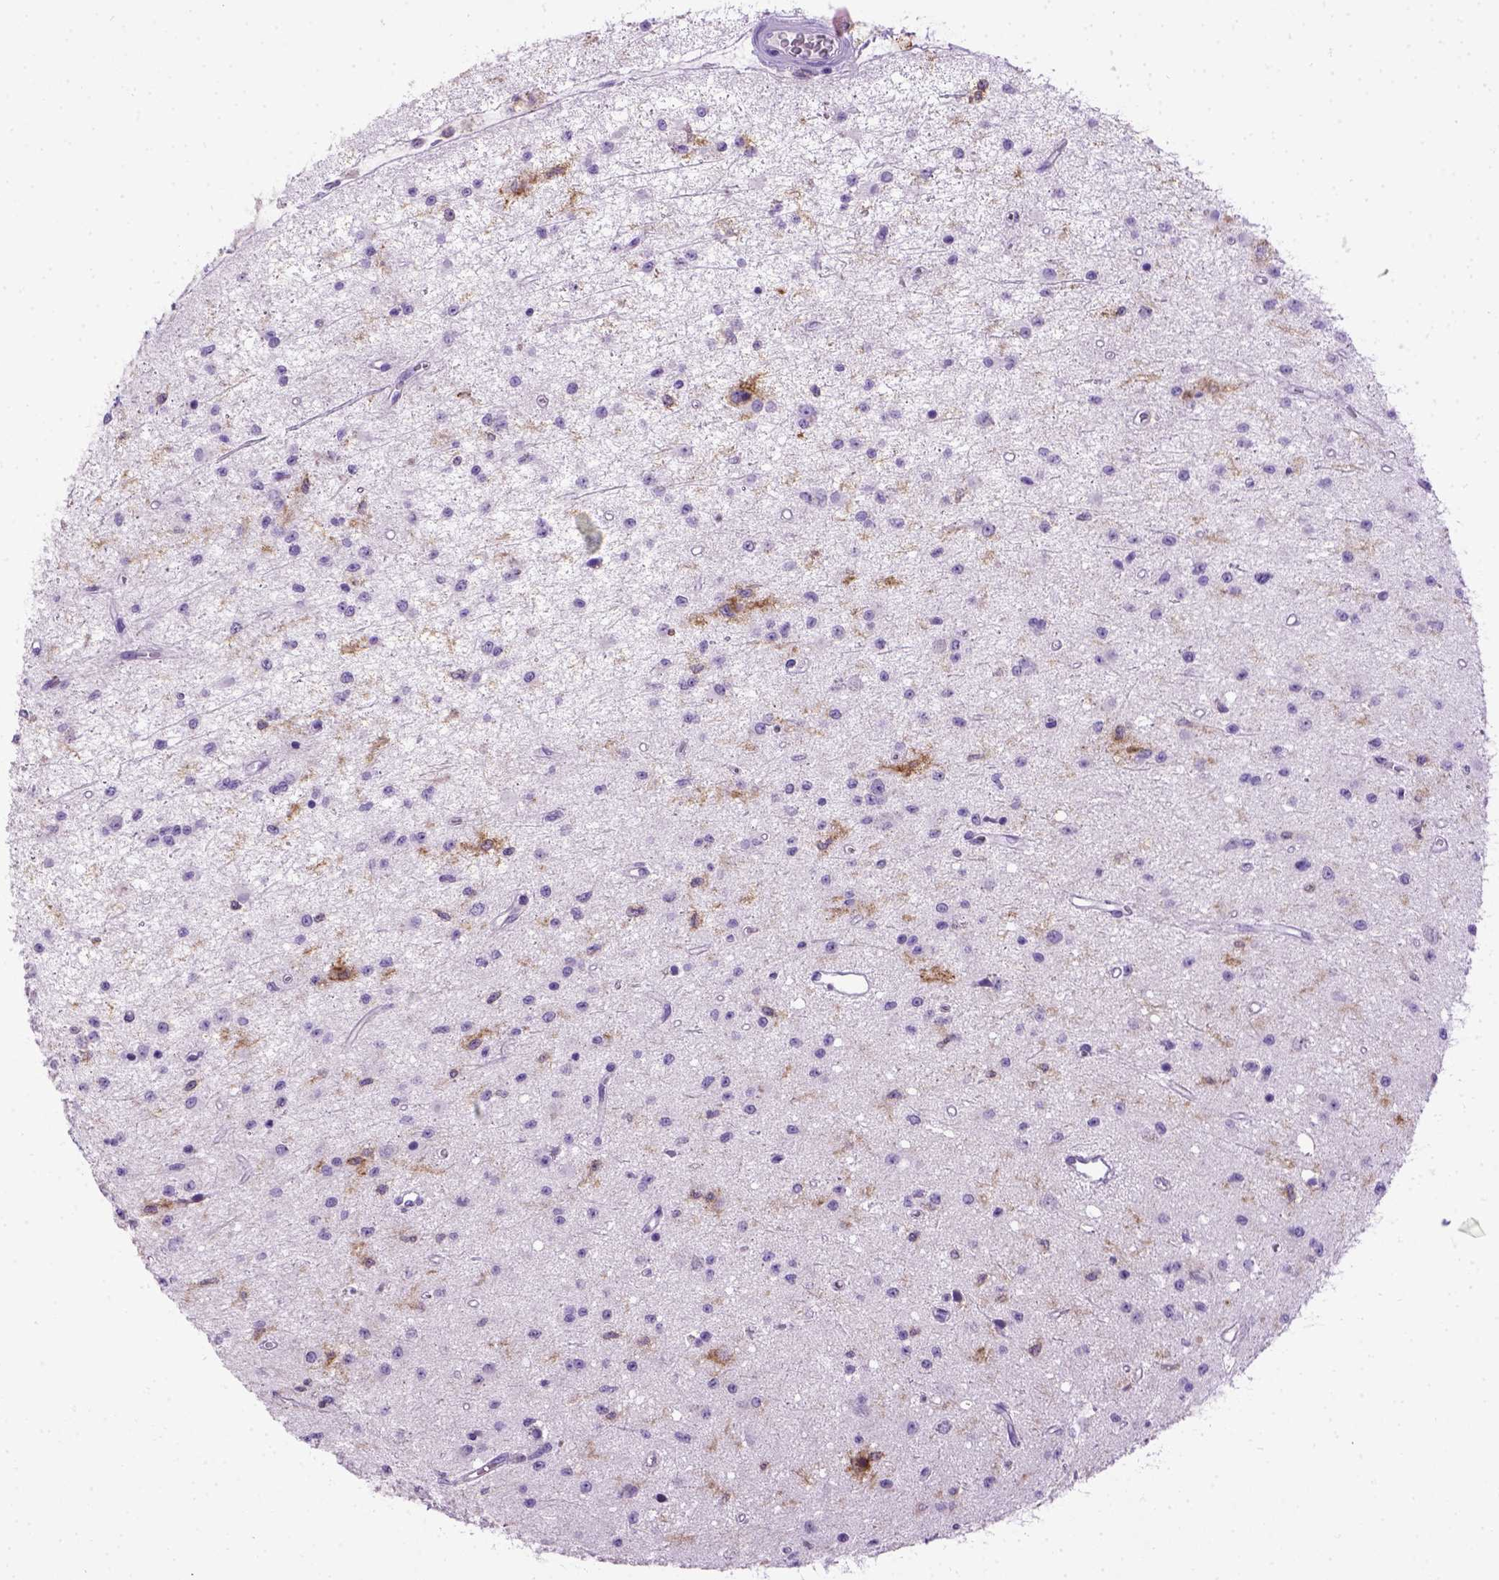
{"staining": {"intensity": "negative", "quantity": "none", "location": "none"}, "tissue": "glioma", "cell_type": "Tumor cells", "image_type": "cancer", "snomed": [{"axis": "morphology", "description": "Glioma, malignant, Low grade"}, {"axis": "topography", "description": "Brain"}], "caption": "Human malignant low-grade glioma stained for a protein using immunohistochemistry shows no expression in tumor cells.", "gene": "ITGAX", "patient": {"sex": "female", "age": 45}}